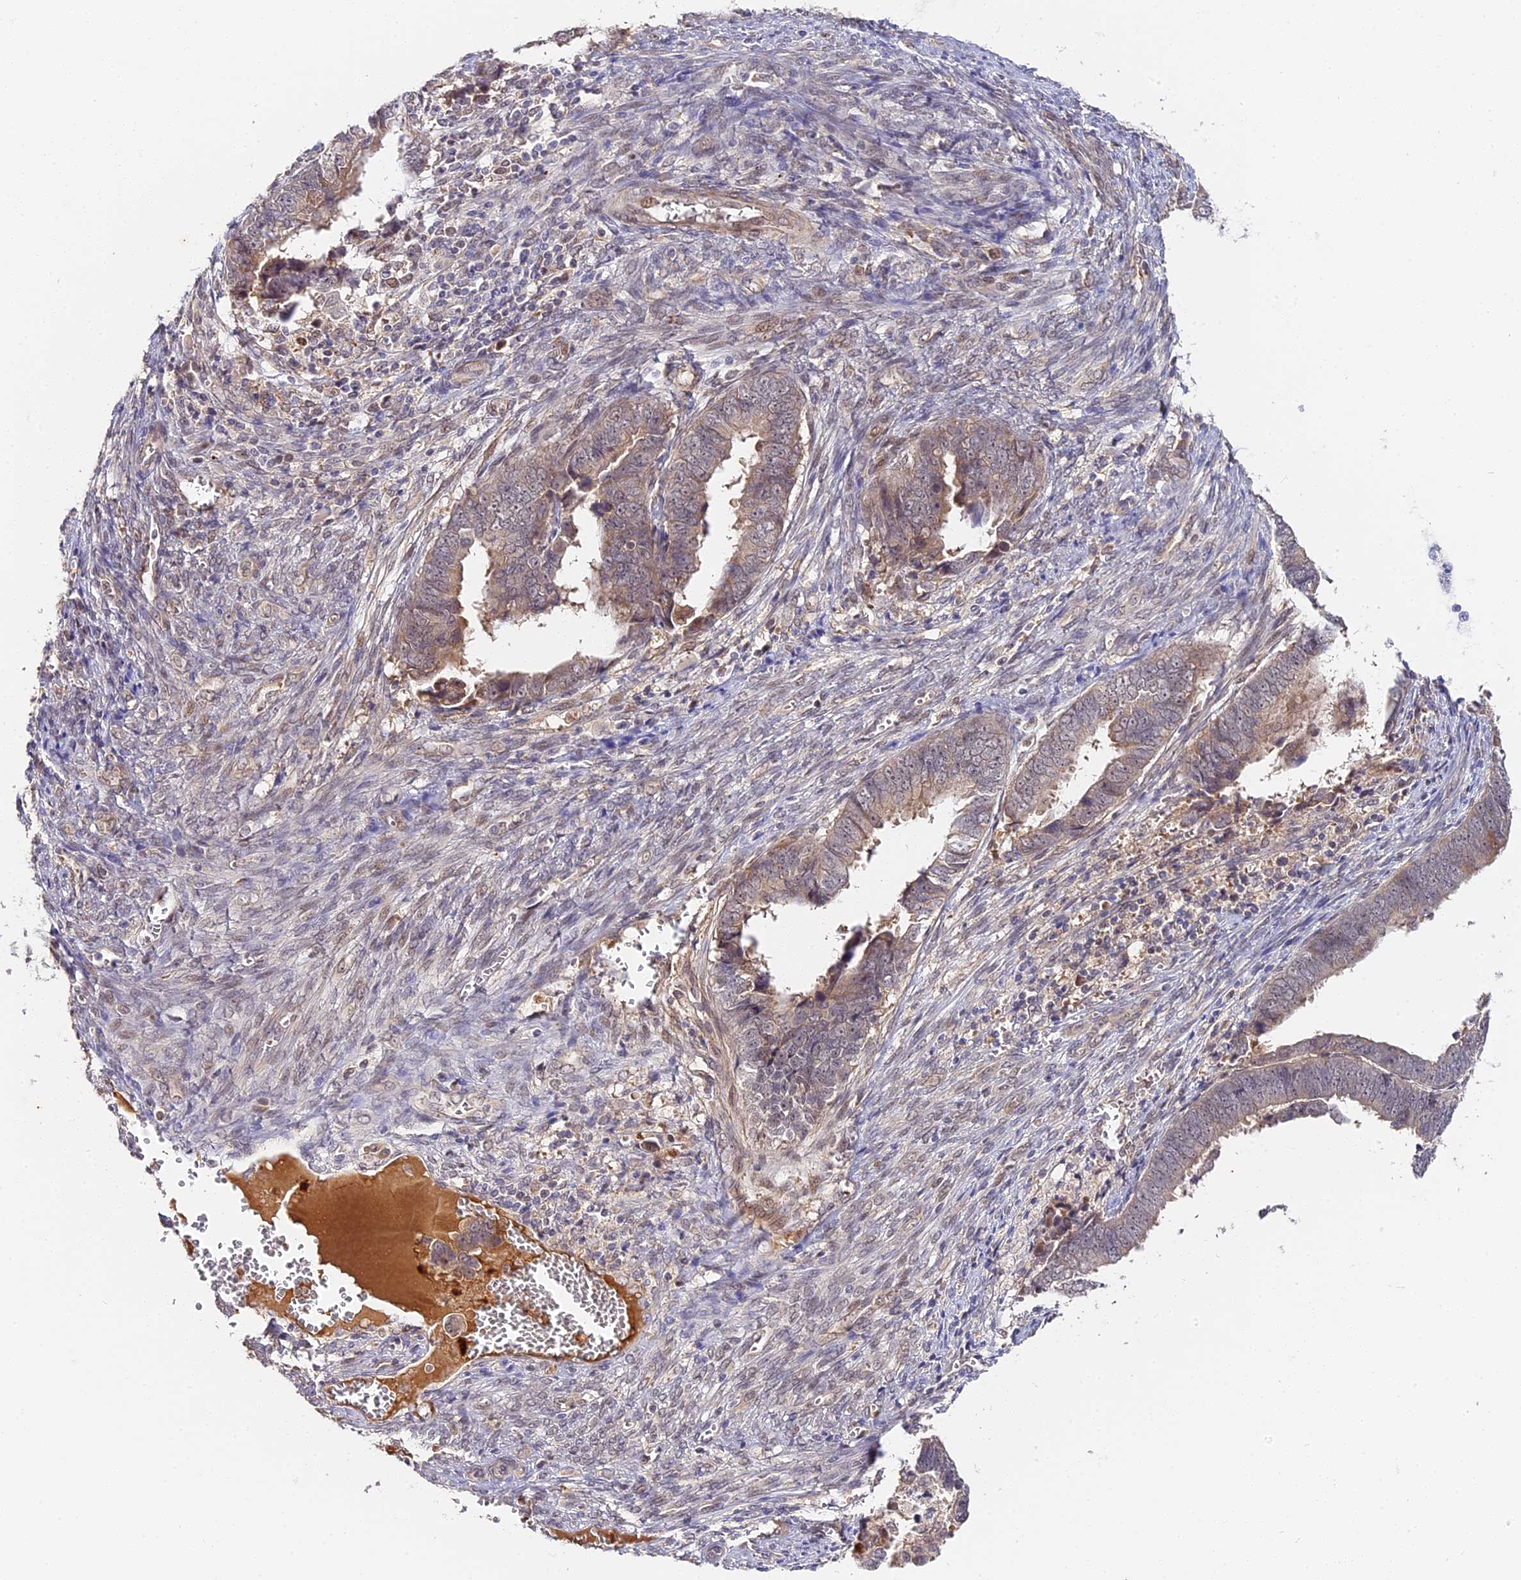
{"staining": {"intensity": "weak", "quantity": "25%-75%", "location": "cytoplasmic/membranous"}, "tissue": "endometrial cancer", "cell_type": "Tumor cells", "image_type": "cancer", "snomed": [{"axis": "morphology", "description": "Adenocarcinoma, NOS"}, {"axis": "topography", "description": "Endometrium"}], "caption": "IHC of human endometrial cancer (adenocarcinoma) displays low levels of weak cytoplasmic/membranous expression in approximately 25%-75% of tumor cells. The staining was performed using DAB to visualize the protein expression in brown, while the nuclei were stained in blue with hematoxylin (Magnification: 20x).", "gene": "IMPACT", "patient": {"sex": "female", "age": 75}}